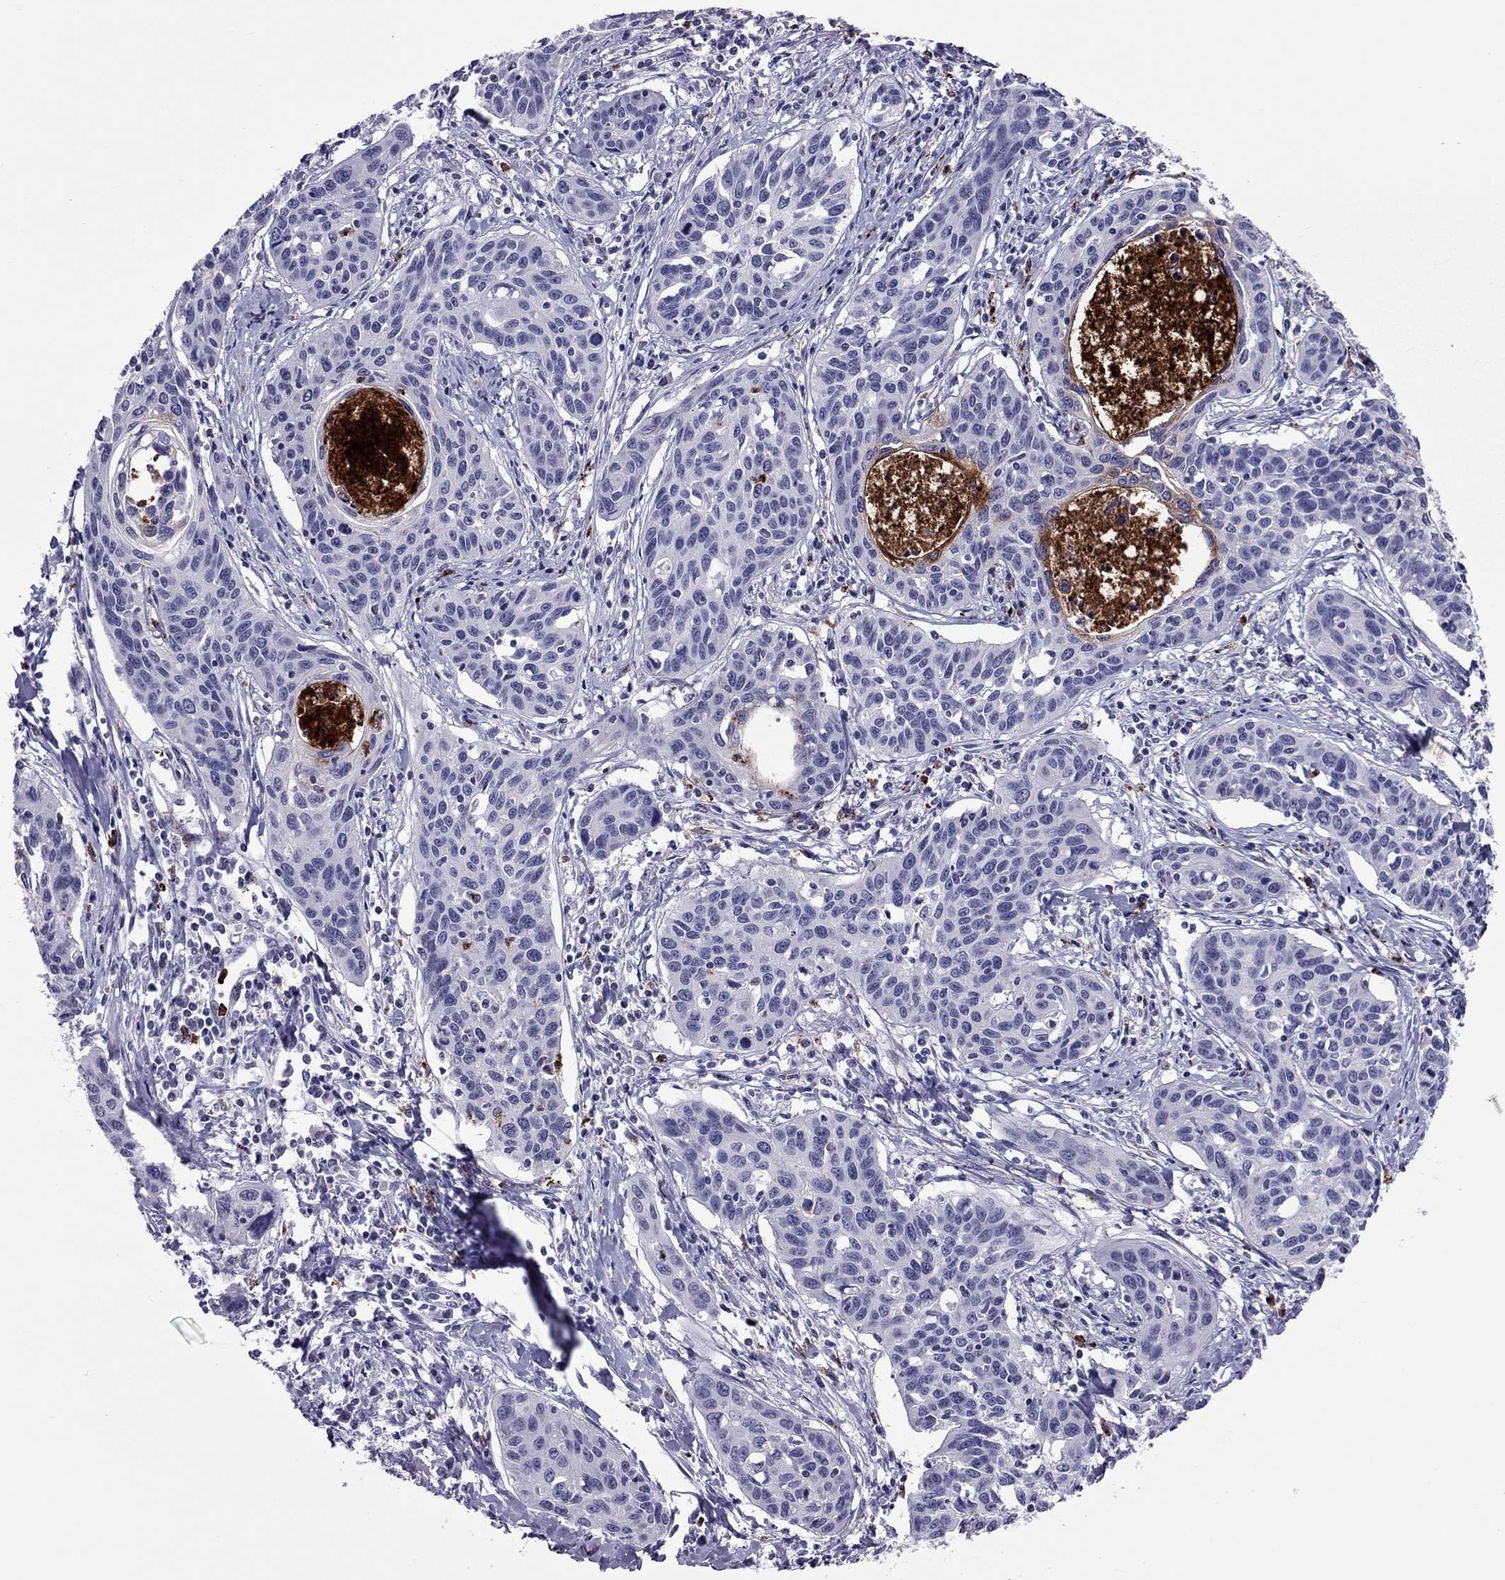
{"staining": {"intensity": "negative", "quantity": "none", "location": "none"}, "tissue": "cervical cancer", "cell_type": "Tumor cells", "image_type": "cancer", "snomed": [{"axis": "morphology", "description": "Squamous cell carcinoma, NOS"}, {"axis": "topography", "description": "Cervix"}], "caption": "IHC photomicrograph of cervical cancer (squamous cell carcinoma) stained for a protein (brown), which demonstrates no staining in tumor cells.", "gene": "CCL27", "patient": {"sex": "female", "age": 31}}